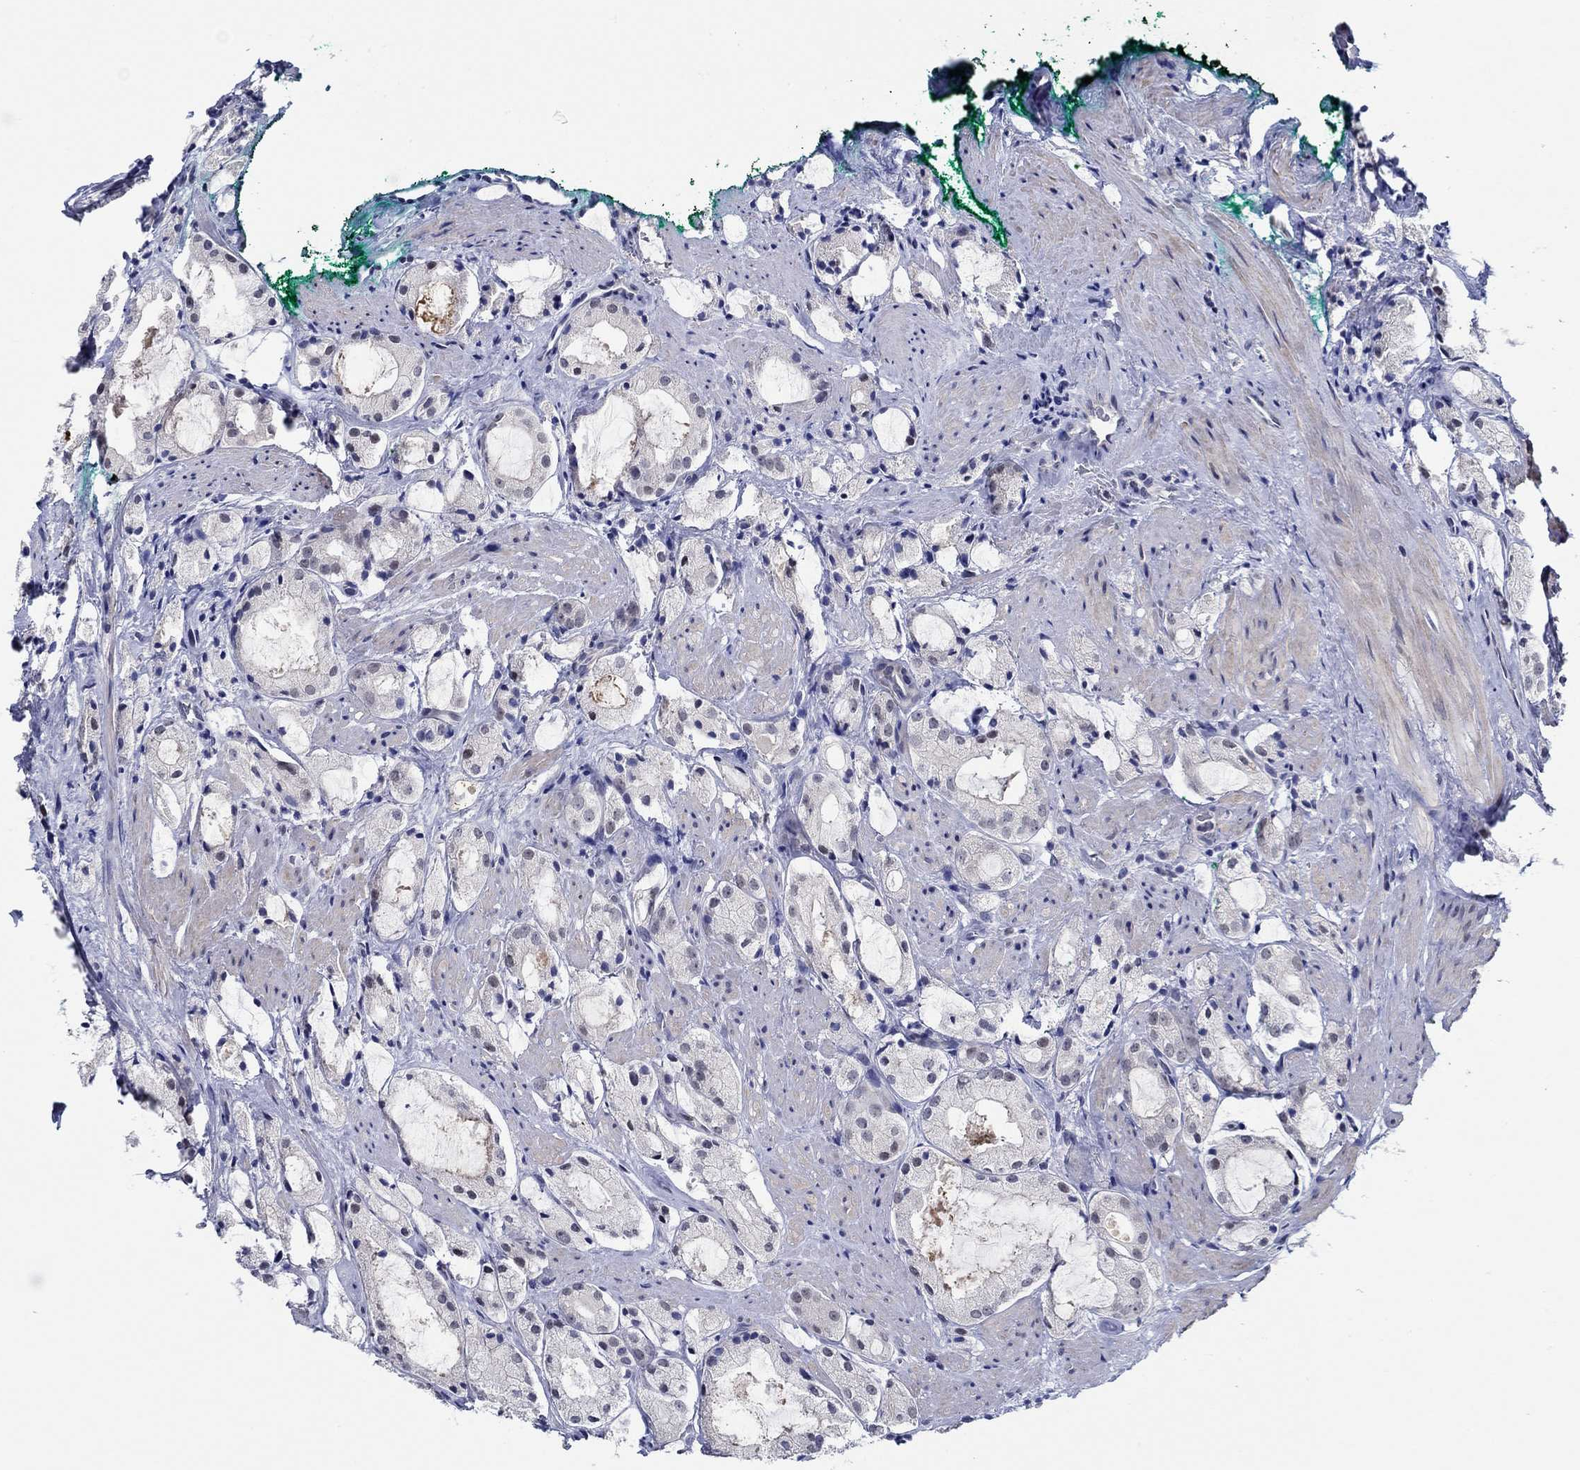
{"staining": {"intensity": "negative", "quantity": "none", "location": "none"}, "tissue": "prostate cancer", "cell_type": "Tumor cells", "image_type": "cancer", "snomed": [{"axis": "morphology", "description": "Adenocarcinoma, NOS"}, {"axis": "morphology", "description": "Adenocarcinoma, High grade"}, {"axis": "topography", "description": "Prostate"}], "caption": "Prostate high-grade adenocarcinoma was stained to show a protein in brown. There is no significant staining in tumor cells.", "gene": "SLC34A1", "patient": {"sex": "male", "age": 64}}